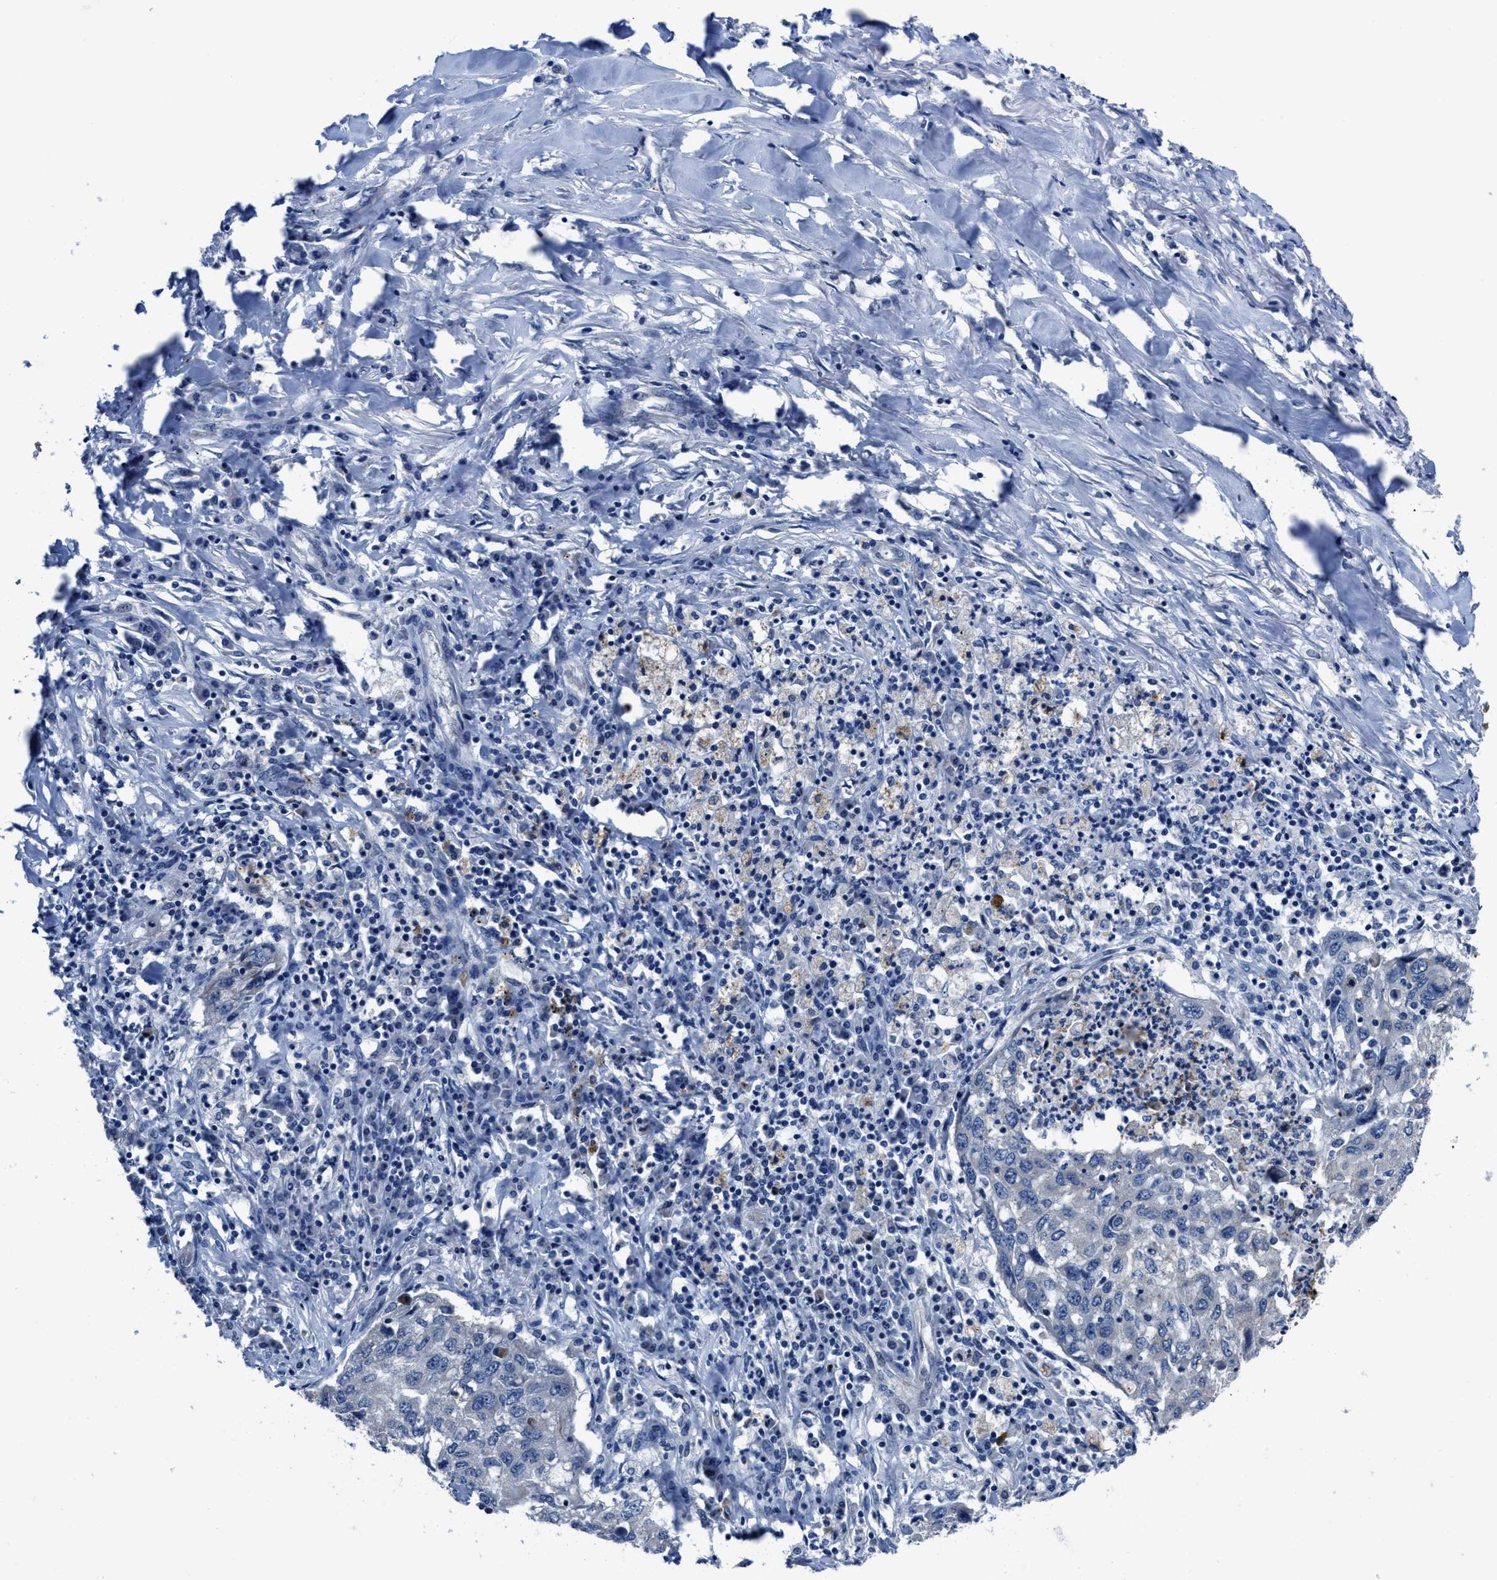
{"staining": {"intensity": "negative", "quantity": "none", "location": "none"}, "tissue": "lung cancer", "cell_type": "Tumor cells", "image_type": "cancer", "snomed": [{"axis": "morphology", "description": "Squamous cell carcinoma, NOS"}, {"axis": "topography", "description": "Lung"}], "caption": "An image of lung cancer (squamous cell carcinoma) stained for a protein demonstrates no brown staining in tumor cells.", "gene": "GHITM", "patient": {"sex": "female", "age": 63}}